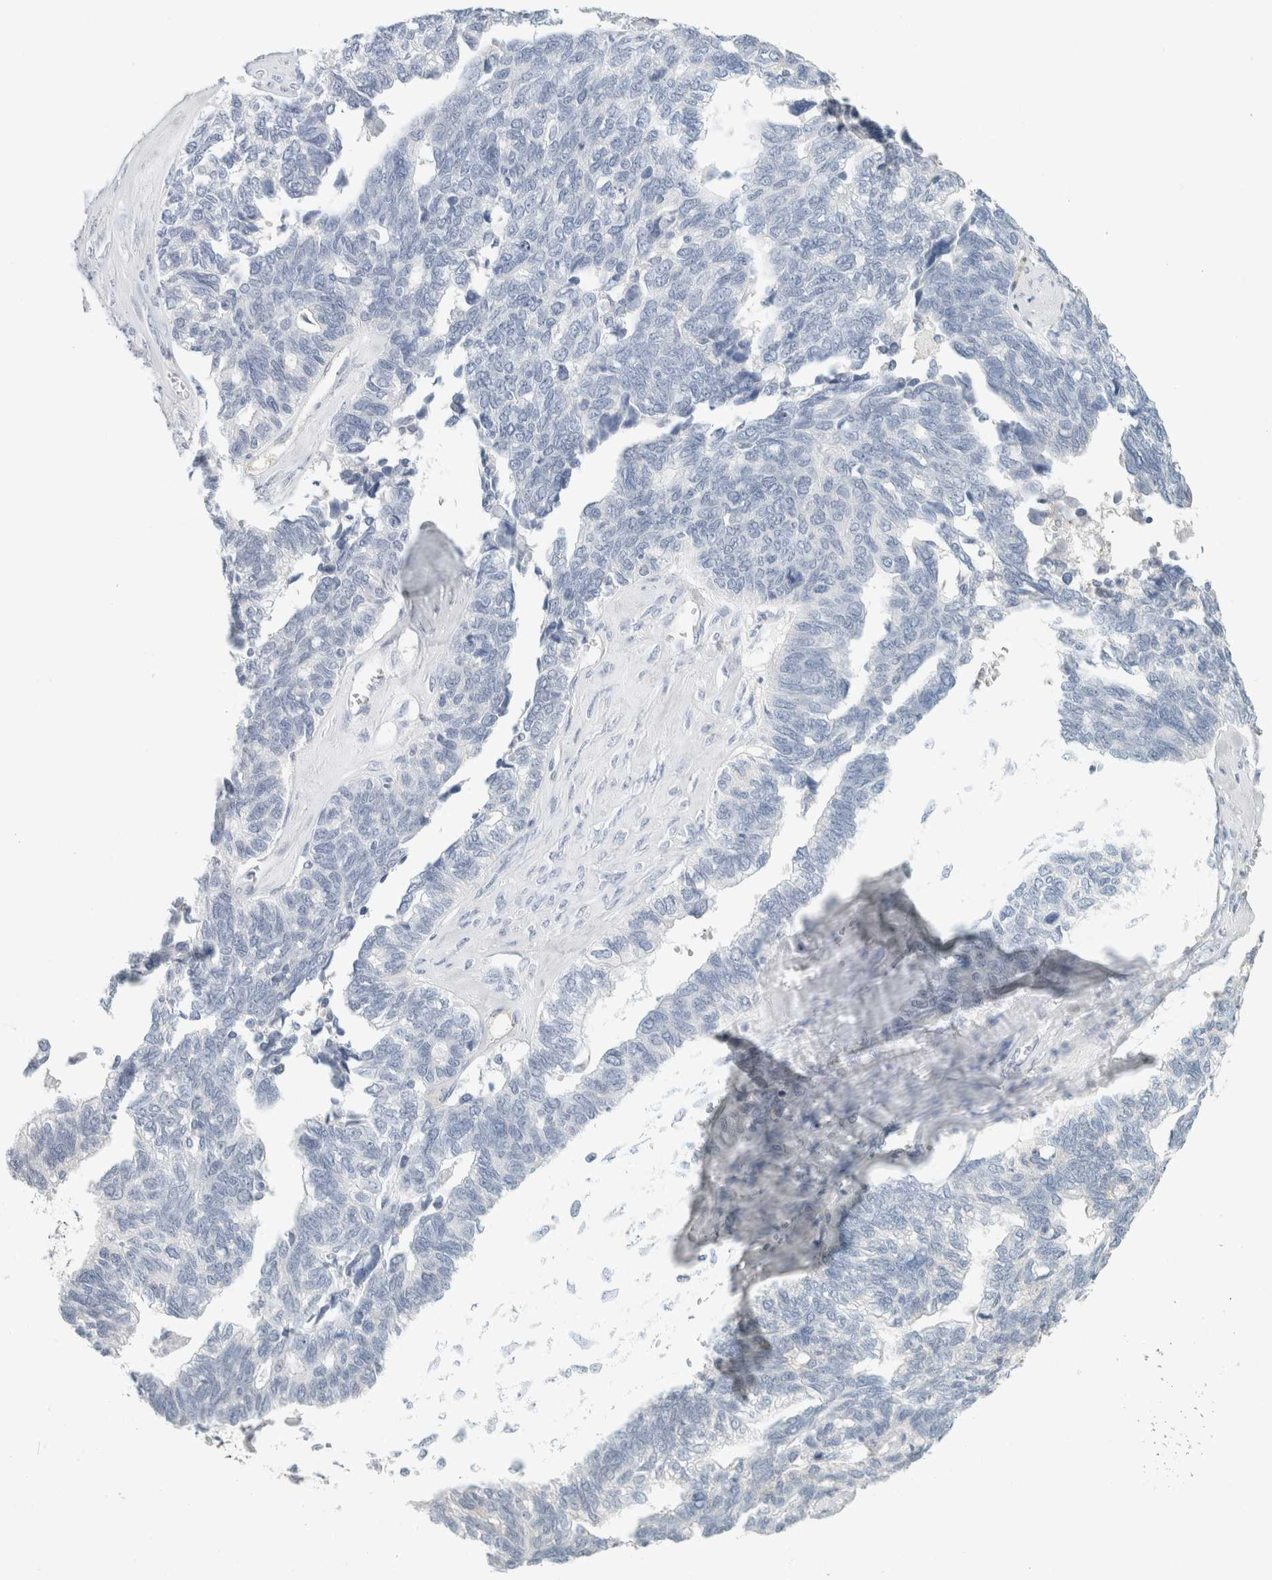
{"staining": {"intensity": "weak", "quantity": "<25%", "location": "cytoplasmic/membranous"}, "tissue": "ovarian cancer", "cell_type": "Tumor cells", "image_type": "cancer", "snomed": [{"axis": "morphology", "description": "Cystadenocarcinoma, serous, NOS"}, {"axis": "topography", "description": "Ovary"}], "caption": "This is an immunohistochemistry photomicrograph of ovarian cancer (serous cystadenocarcinoma). There is no positivity in tumor cells.", "gene": "IL6", "patient": {"sex": "female", "age": 79}}